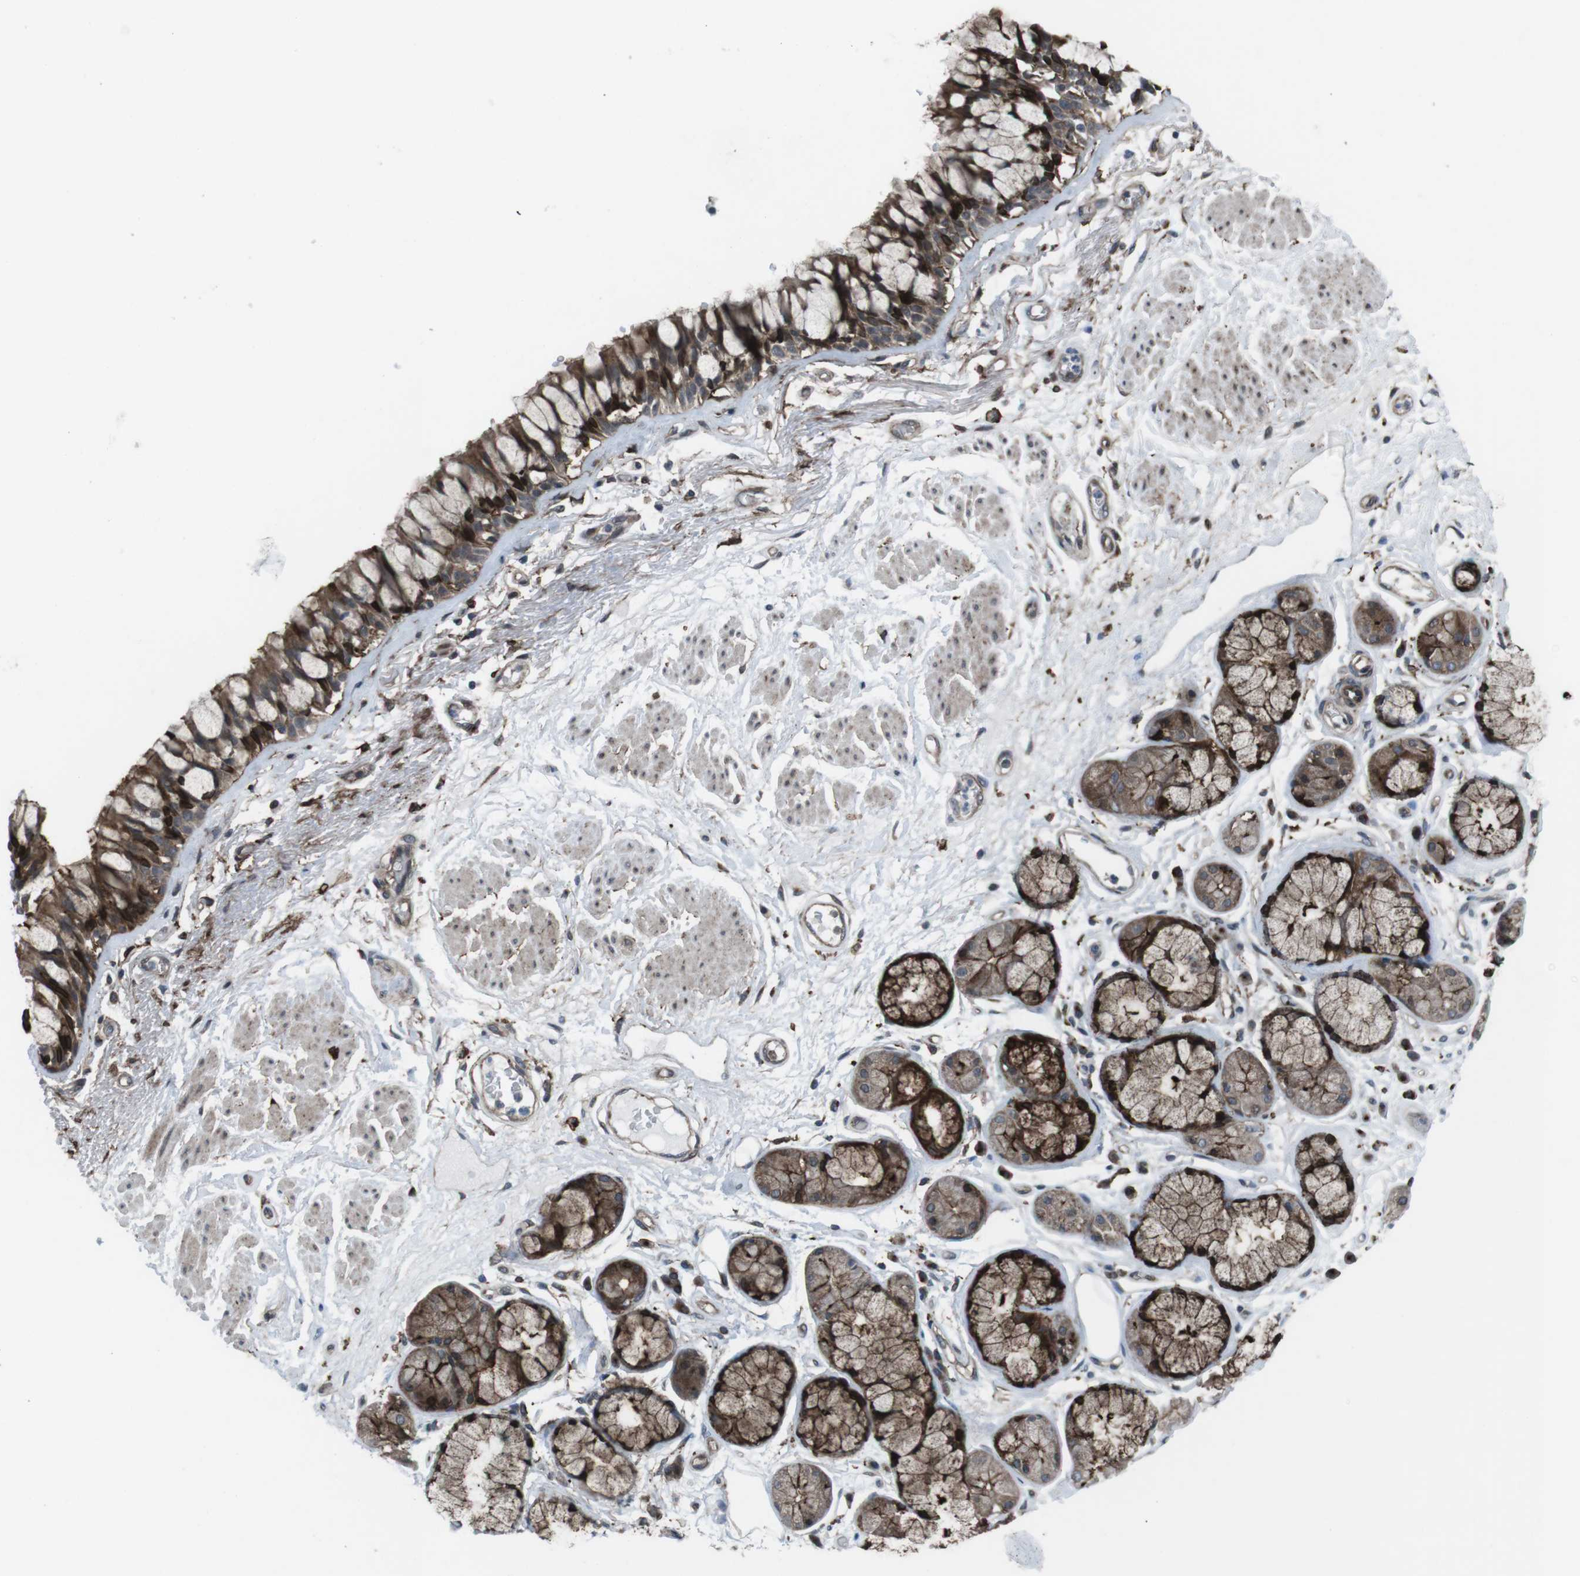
{"staining": {"intensity": "strong", "quantity": ">75%", "location": "cytoplasmic/membranous"}, "tissue": "bronchus", "cell_type": "Respiratory epithelial cells", "image_type": "normal", "snomed": [{"axis": "morphology", "description": "Normal tissue, NOS"}, {"axis": "topography", "description": "Bronchus"}], "caption": "The photomicrograph demonstrates staining of unremarkable bronchus, revealing strong cytoplasmic/membranous protein staining (brown color) within respiratory epithelial cells.", "gene": "GDF10", "patient": {"sex": "male", "age": 66}}